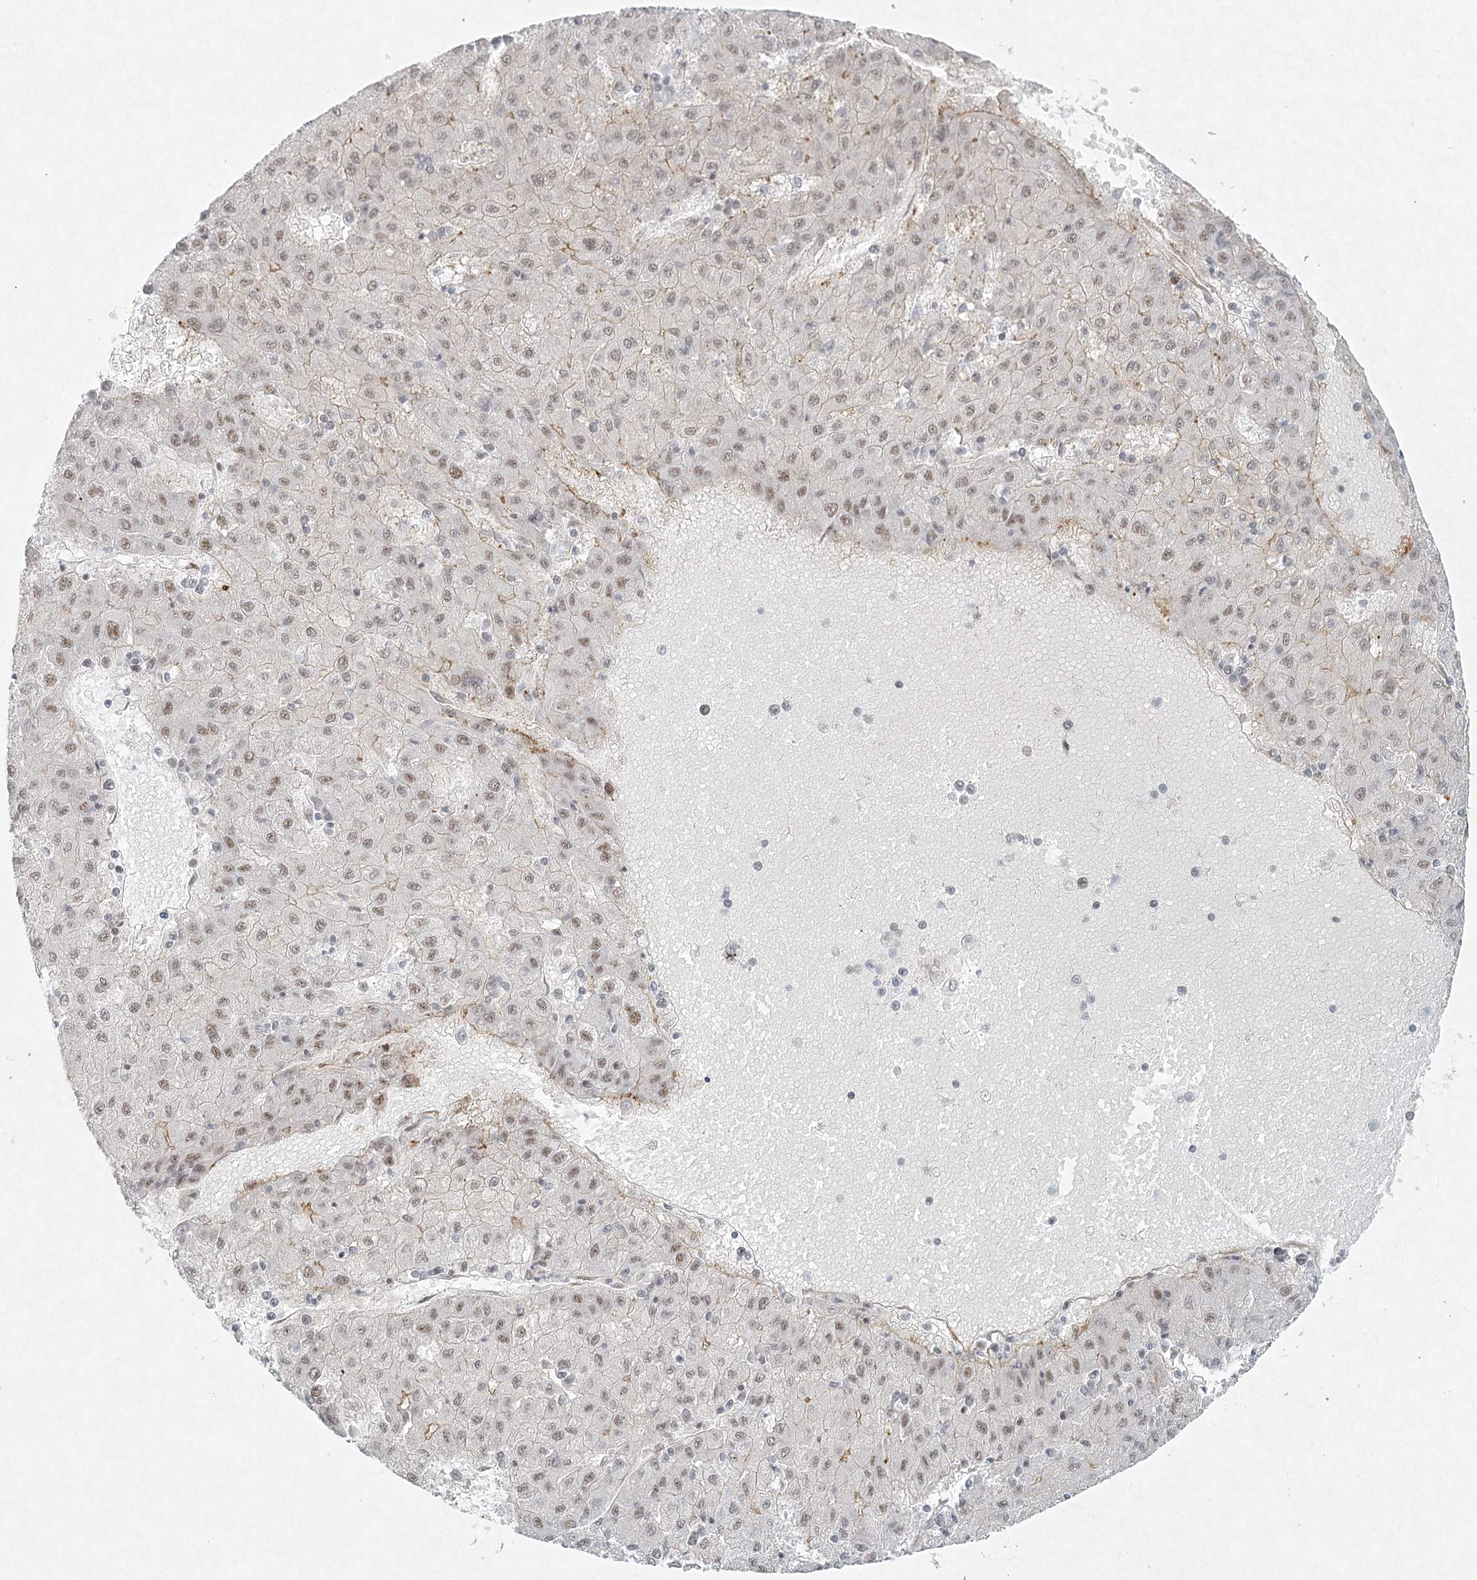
{"staining": {"intensity": "weak", "quantity": ">75%", "location": "nuclear"}, "tissue": "liver cancer", "cell_type": "Tumor cells", "image_type": "cancer", "snomed": [{"axis": "morphology", "description": "Carcinoma, Hepatocellular, NOS"}, {"axis": "topography", "description": "Liver"}], "caption": "Immunohistochemistry (IHC) of human liver cancer shows low levels of weak nuclear staining in approximately >75% of tumor cells.", "gene": "U2SURP", "patient": {"sex": "male", "age": 72}}